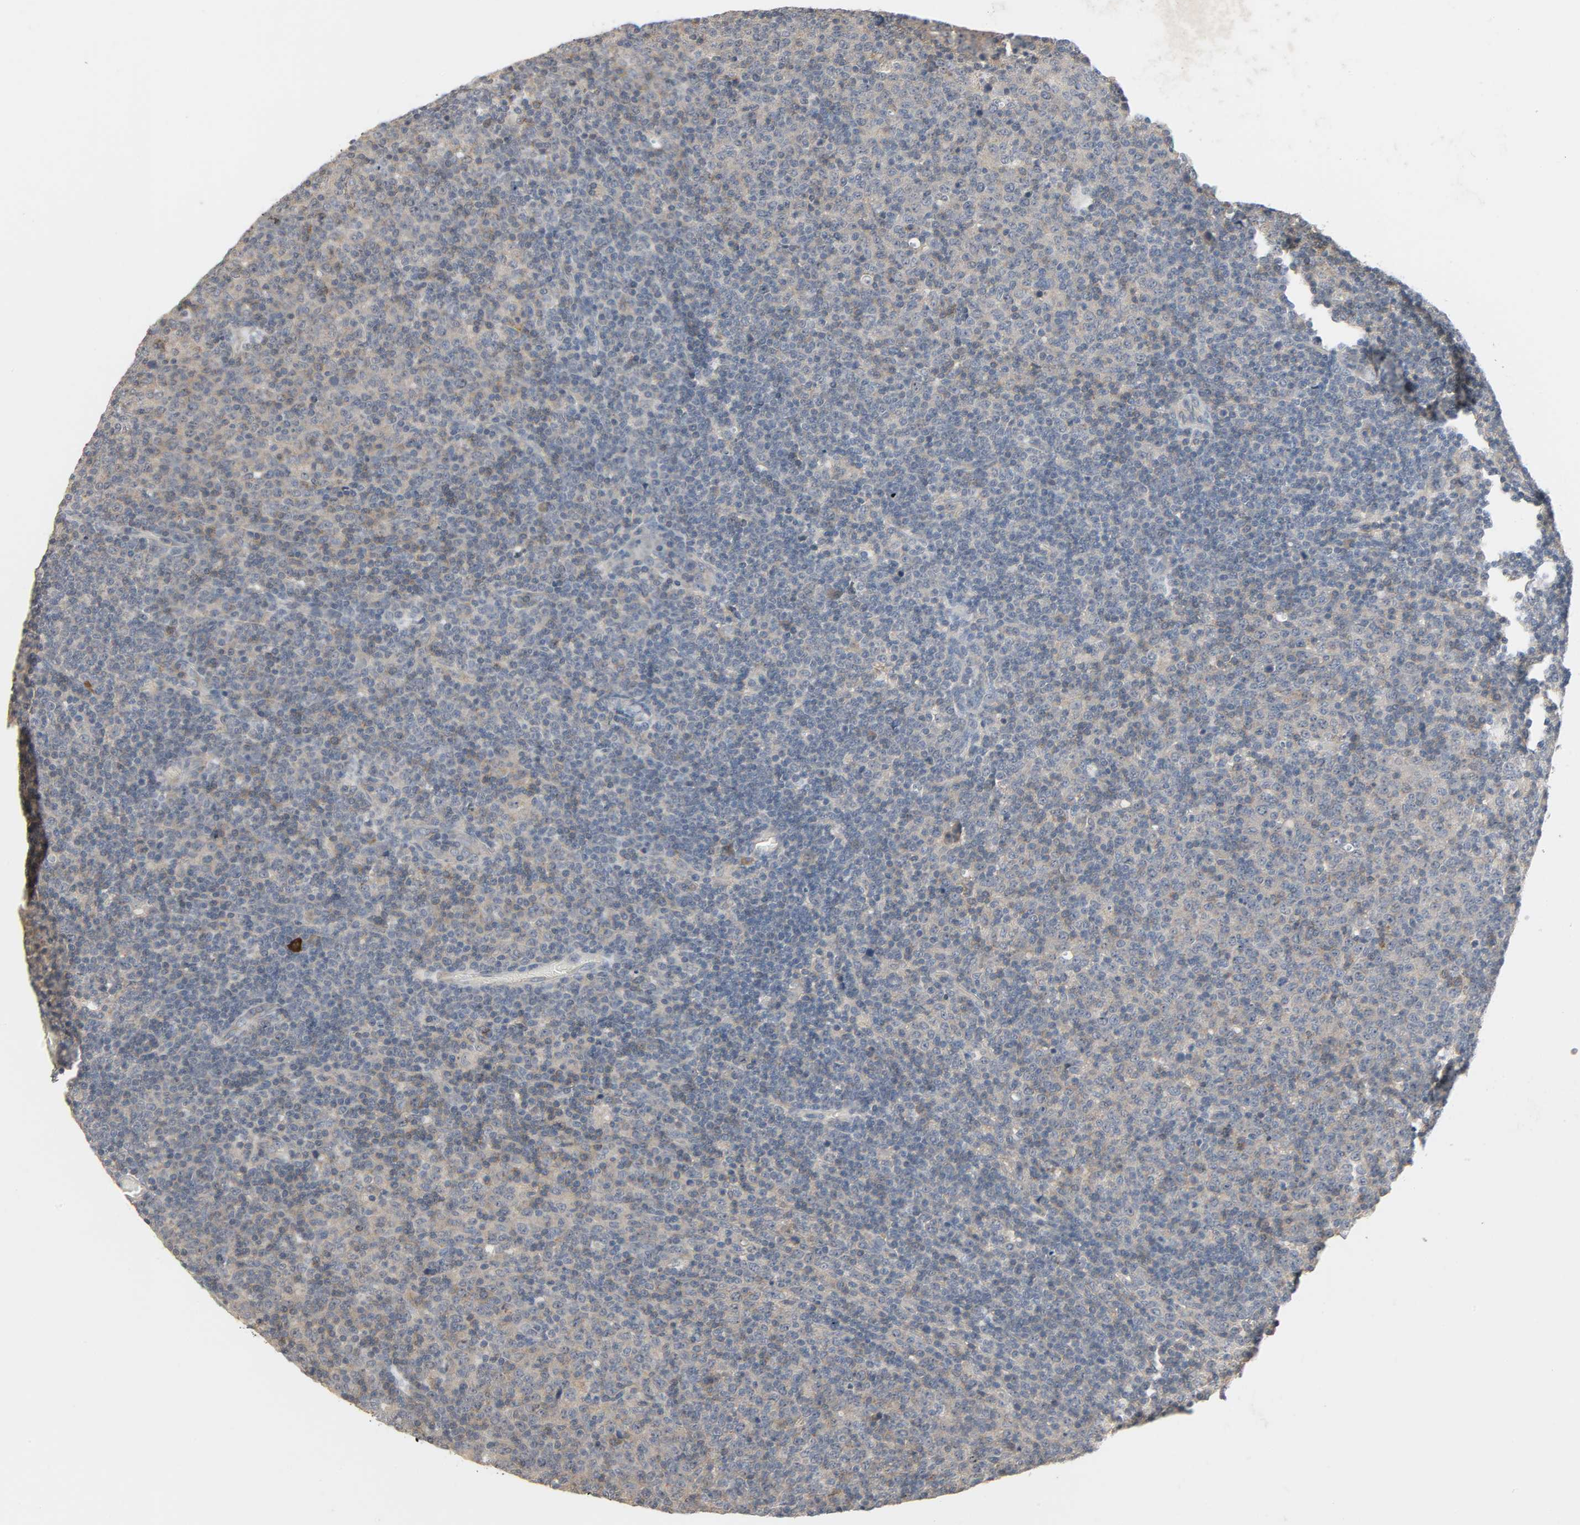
{"staining": {"intensity": "weak", "quantity": ">75%", "location": "cytoplasmic/membranous"}, "tissue": "lymphoma", "cell_type": "Tumor cells", "image_type": "cancer", "snomed": [{"axis": "morphology", "description": "Malignant lymphoma, non-Hodgkin's type, Low grade"}, {"axis": "topography", "description": "Lymph node"}], "caption": "Malignant lymphoma, non-Hodgkin's type (low-grade) stained for a protein (brown) exhibits weak cytoplasmic/membranous positive positivity in about >75% of tumor cells.", "gene": "CD4", "patient": {"sex": "male", "age": 70}}